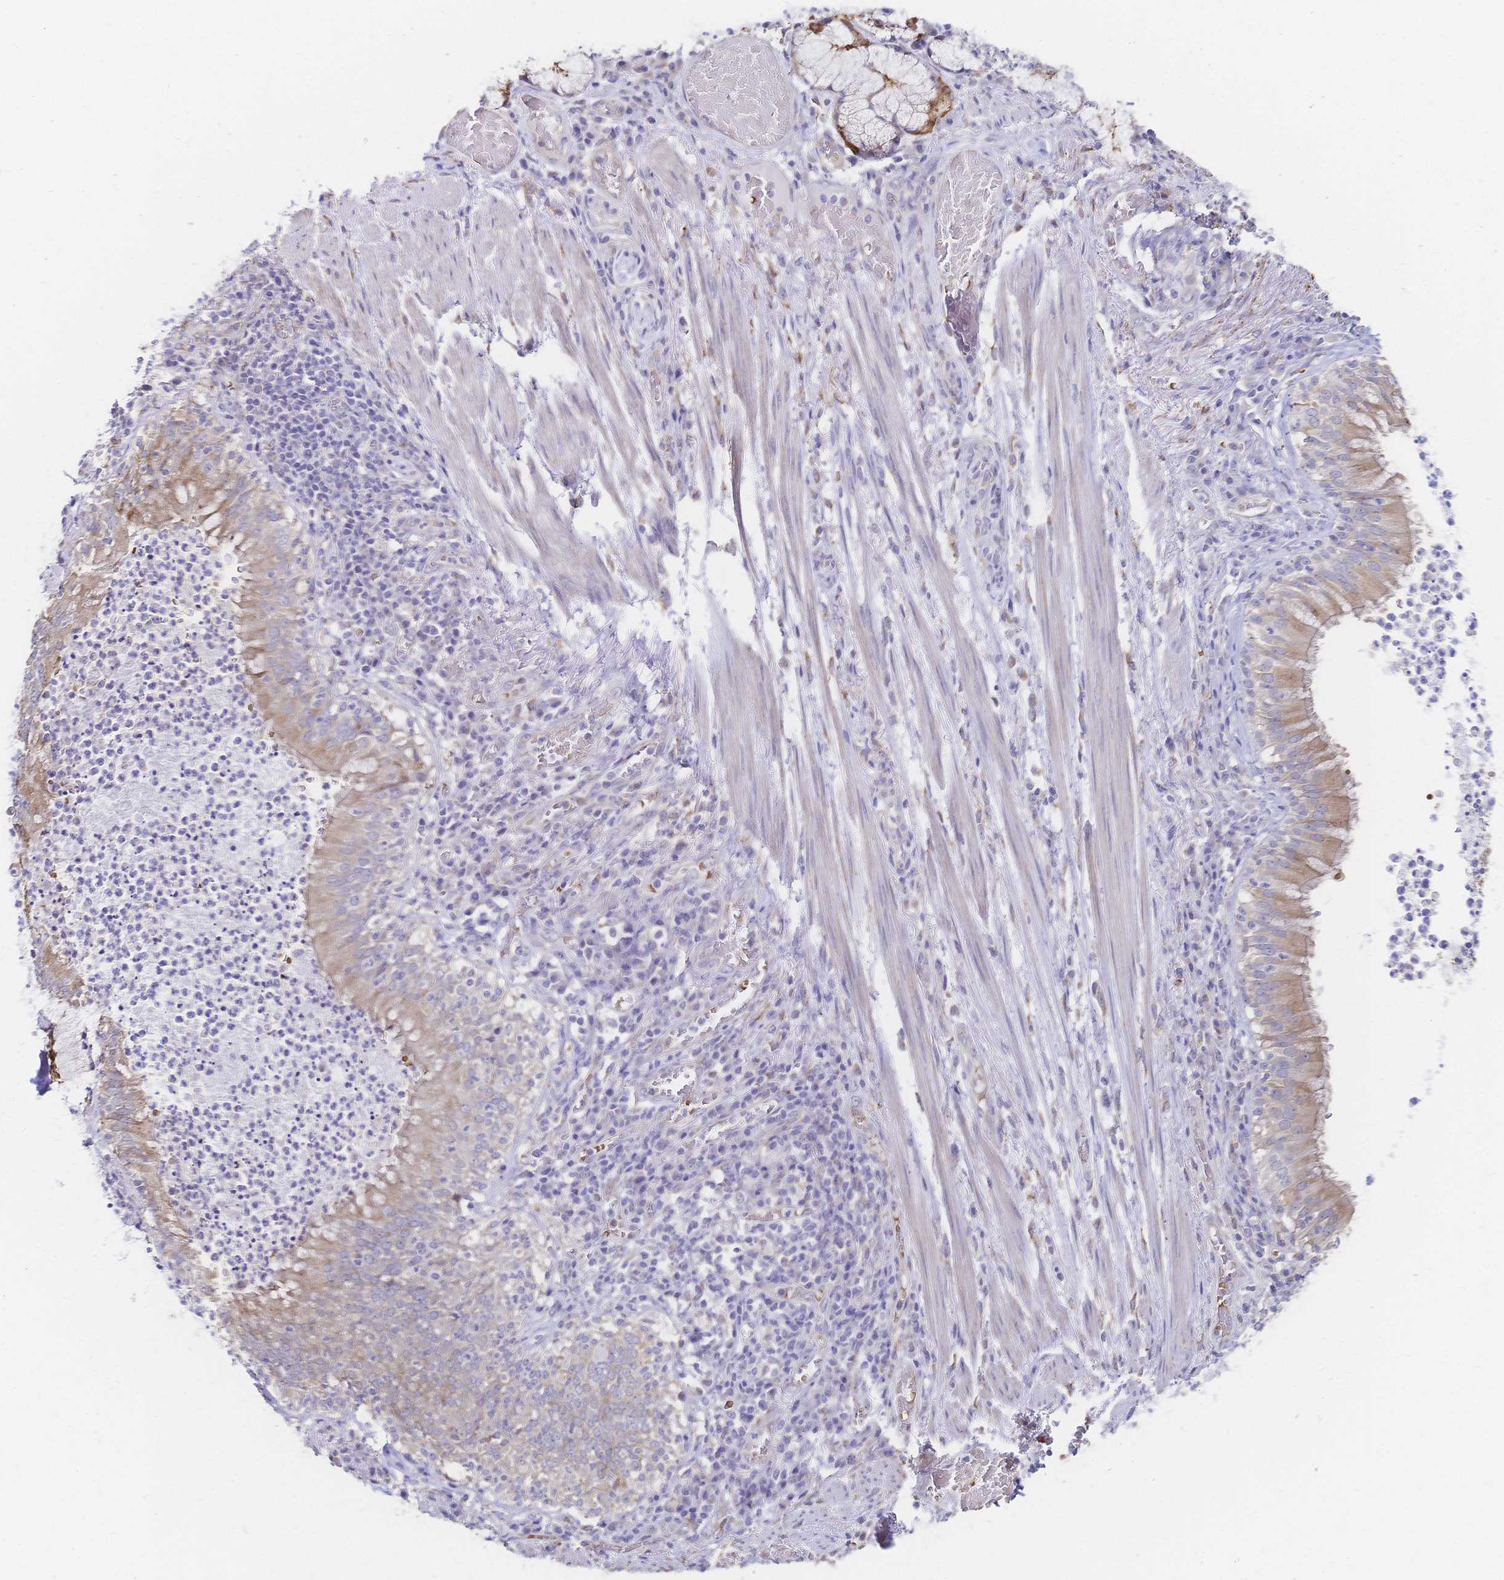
{"staining": {"intensity": "moderate", "quantity": "25%-75%", "location": "cytoplasmic/membranous"}, "tissue": "bronchus", "cell_type": "Respiratory epithelial cells", "image_type": "normal", "snomed": [{"axis": "morphology", "description": "Normal tissue, NOS"}, {"axis": "topography", "description": "Lymph node"}, {"axis": "topography", "description": "Bronchus"}], "caption": "Immunohistochemistry (IHC) of normal human bronchus displays medium levels of moderate cytoplasmic/membranous staining in about 25%-75% of respiratory epithelial cells.", "gene": "SLC5A1", "patient": {"sex": "male", "age": 56}}